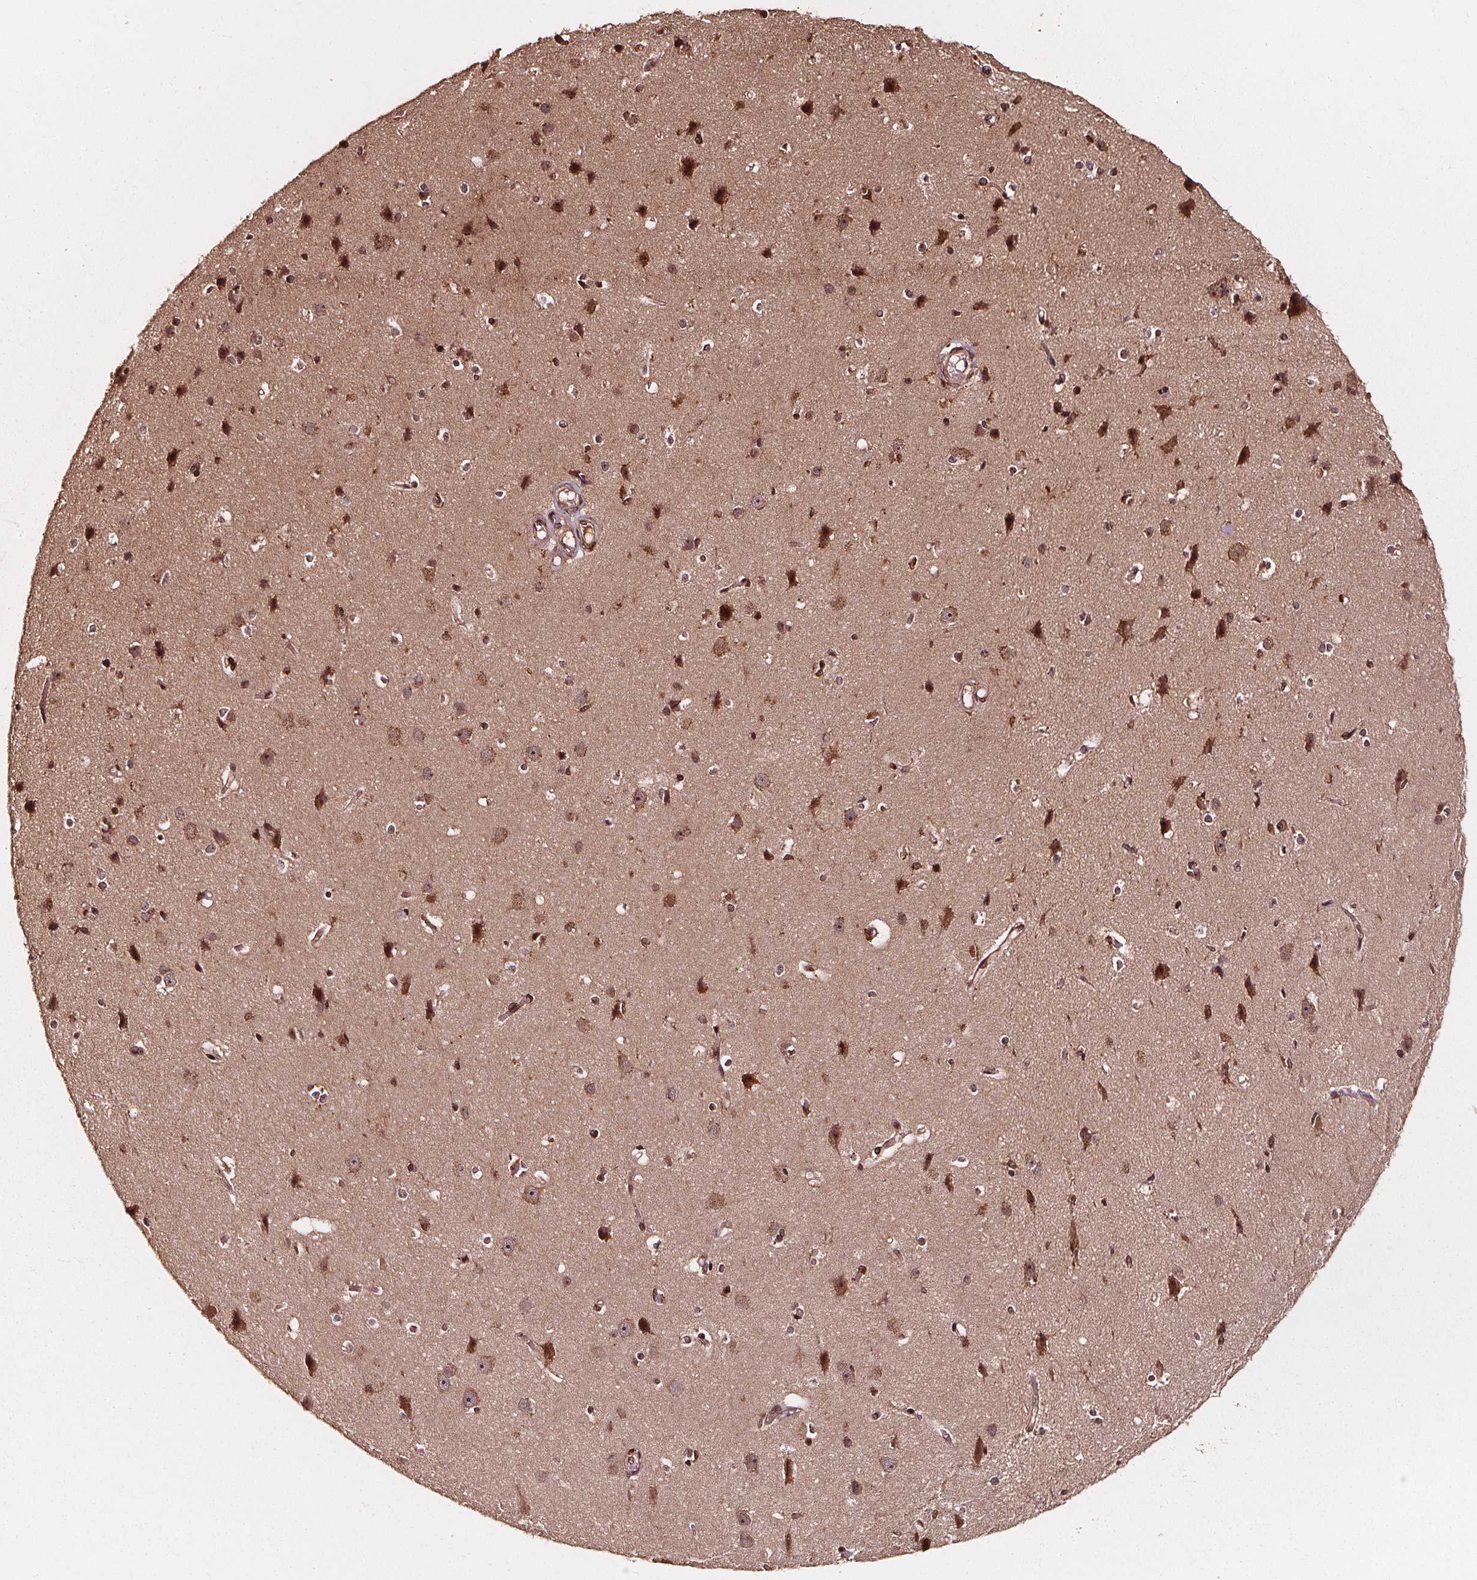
{"staining": {"intensity": "moderate", "quantity": "25%-75%", "location": "cytoplasmic/membranous,nuclear"}, "tissue": "cerebral cortex", "cell_type": "Endothelial cells", "image_type": "normal", "snomed": [{"axis": "morphology", "description": "Normal tissue, NOS"}, {"axis": "topography", "description": "Cerebral cortex"}], "caption": "IHC (DAB (3,3'-diaminobenzidine)) staining of normal human cerebral cortex exhibits moderate cytoplasmic/membranous,nuclear protein positivity in approximately 25%-75% of endothelial cells.", "gene": "EXOSC9", "patient": {"sex": "male", "age": 37}}